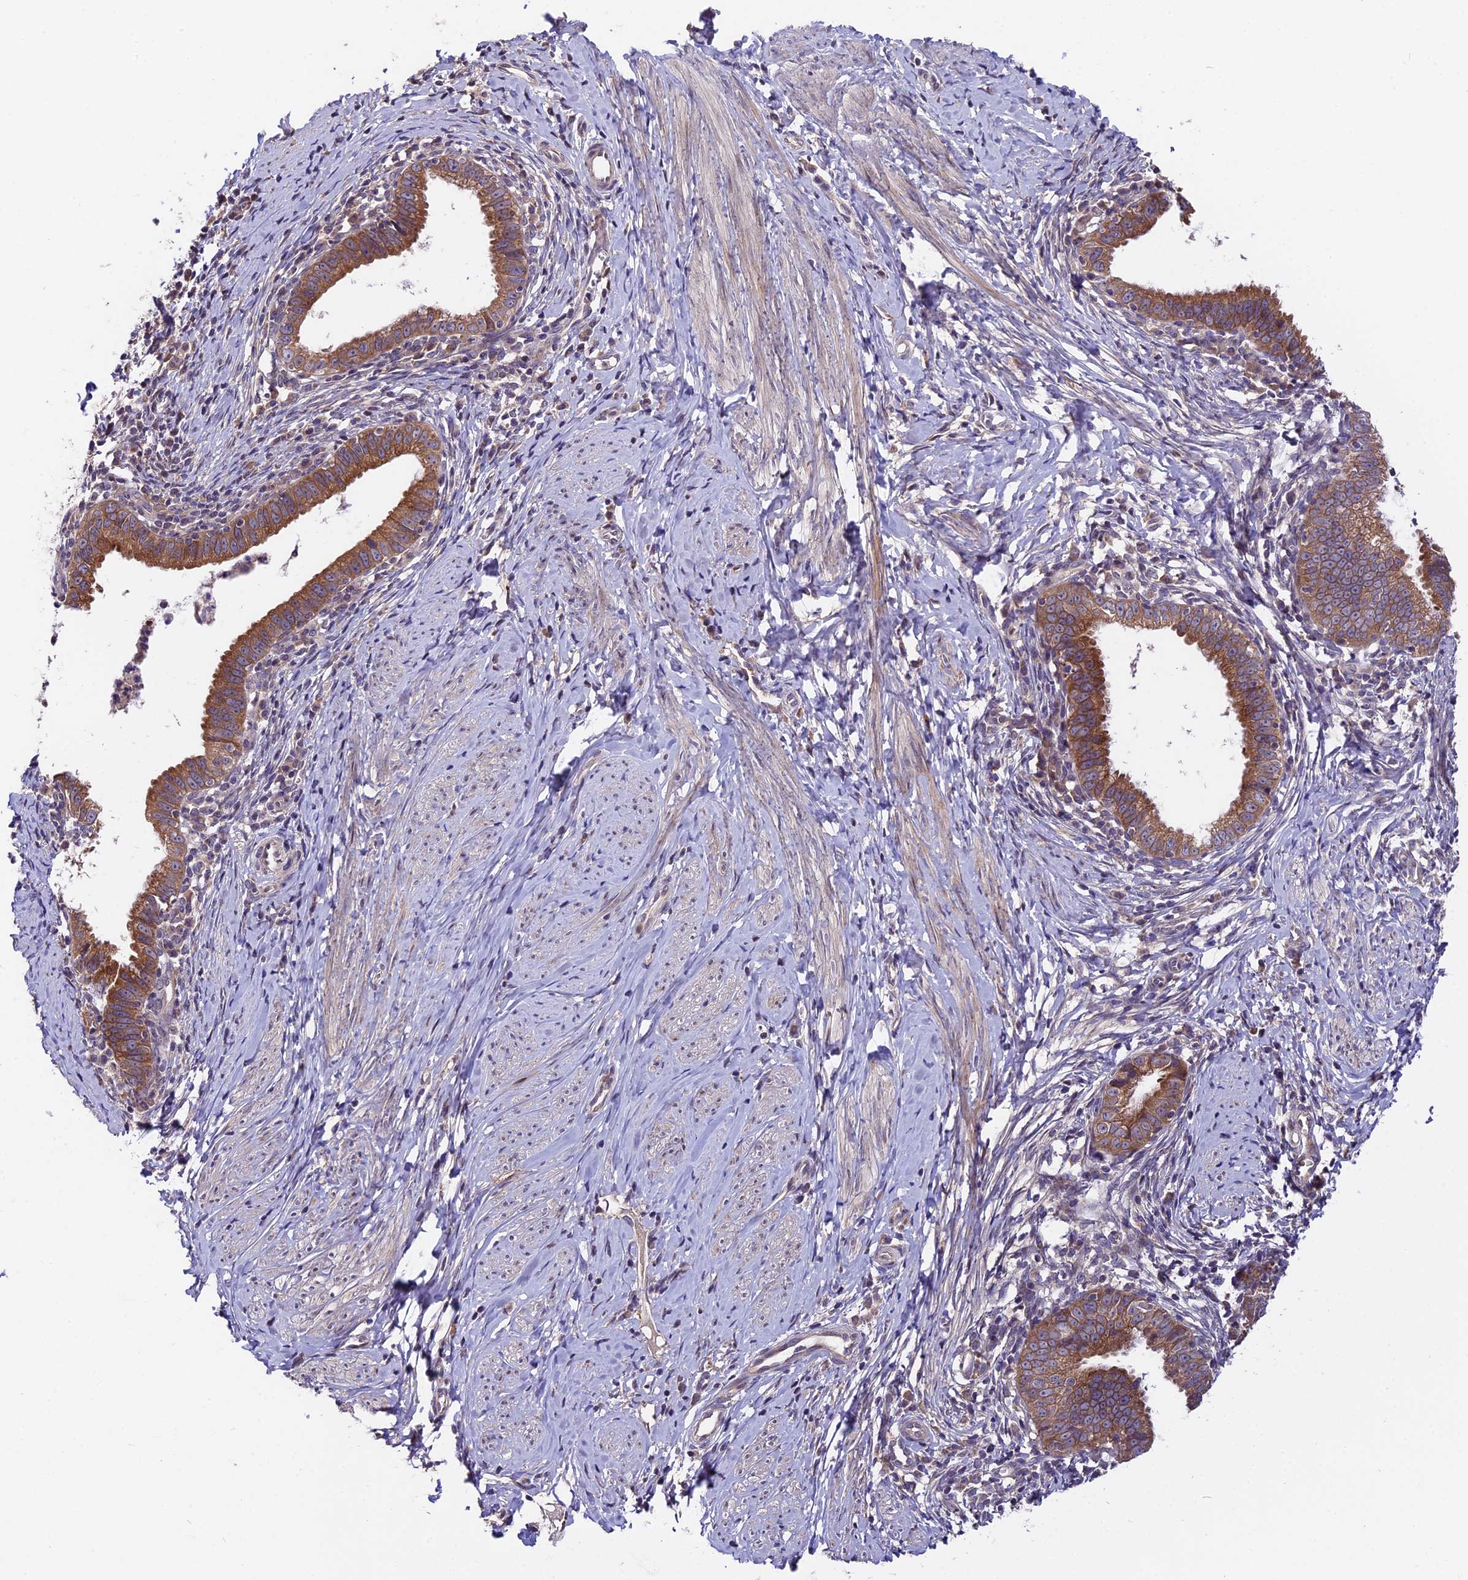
{"staining": {"intensity": "moderate", "quantity": ">75%", "location": "cytoplasmic/membranous"}, "tissue": "cervical cancer", "cell_type": "Tumor cells", "image_type": "cancer", "snomed": [{"axis": "morphology", "description": "Adenocarcinoma, NOS"}, {"axis": "topography", "description": "Cervix"}], "caption": "IHC (DAB (3,3'-diaminobenzidine)) staining of cervical cancer demonstrates moderate cytoplasmic/membranous protein staining in approximately >75% of tumor cells. (Brightfield microscopy of DAB IHC at high magnification).", "gene": "TRMT1", "patient": {"sex": "female", "age": 36}}